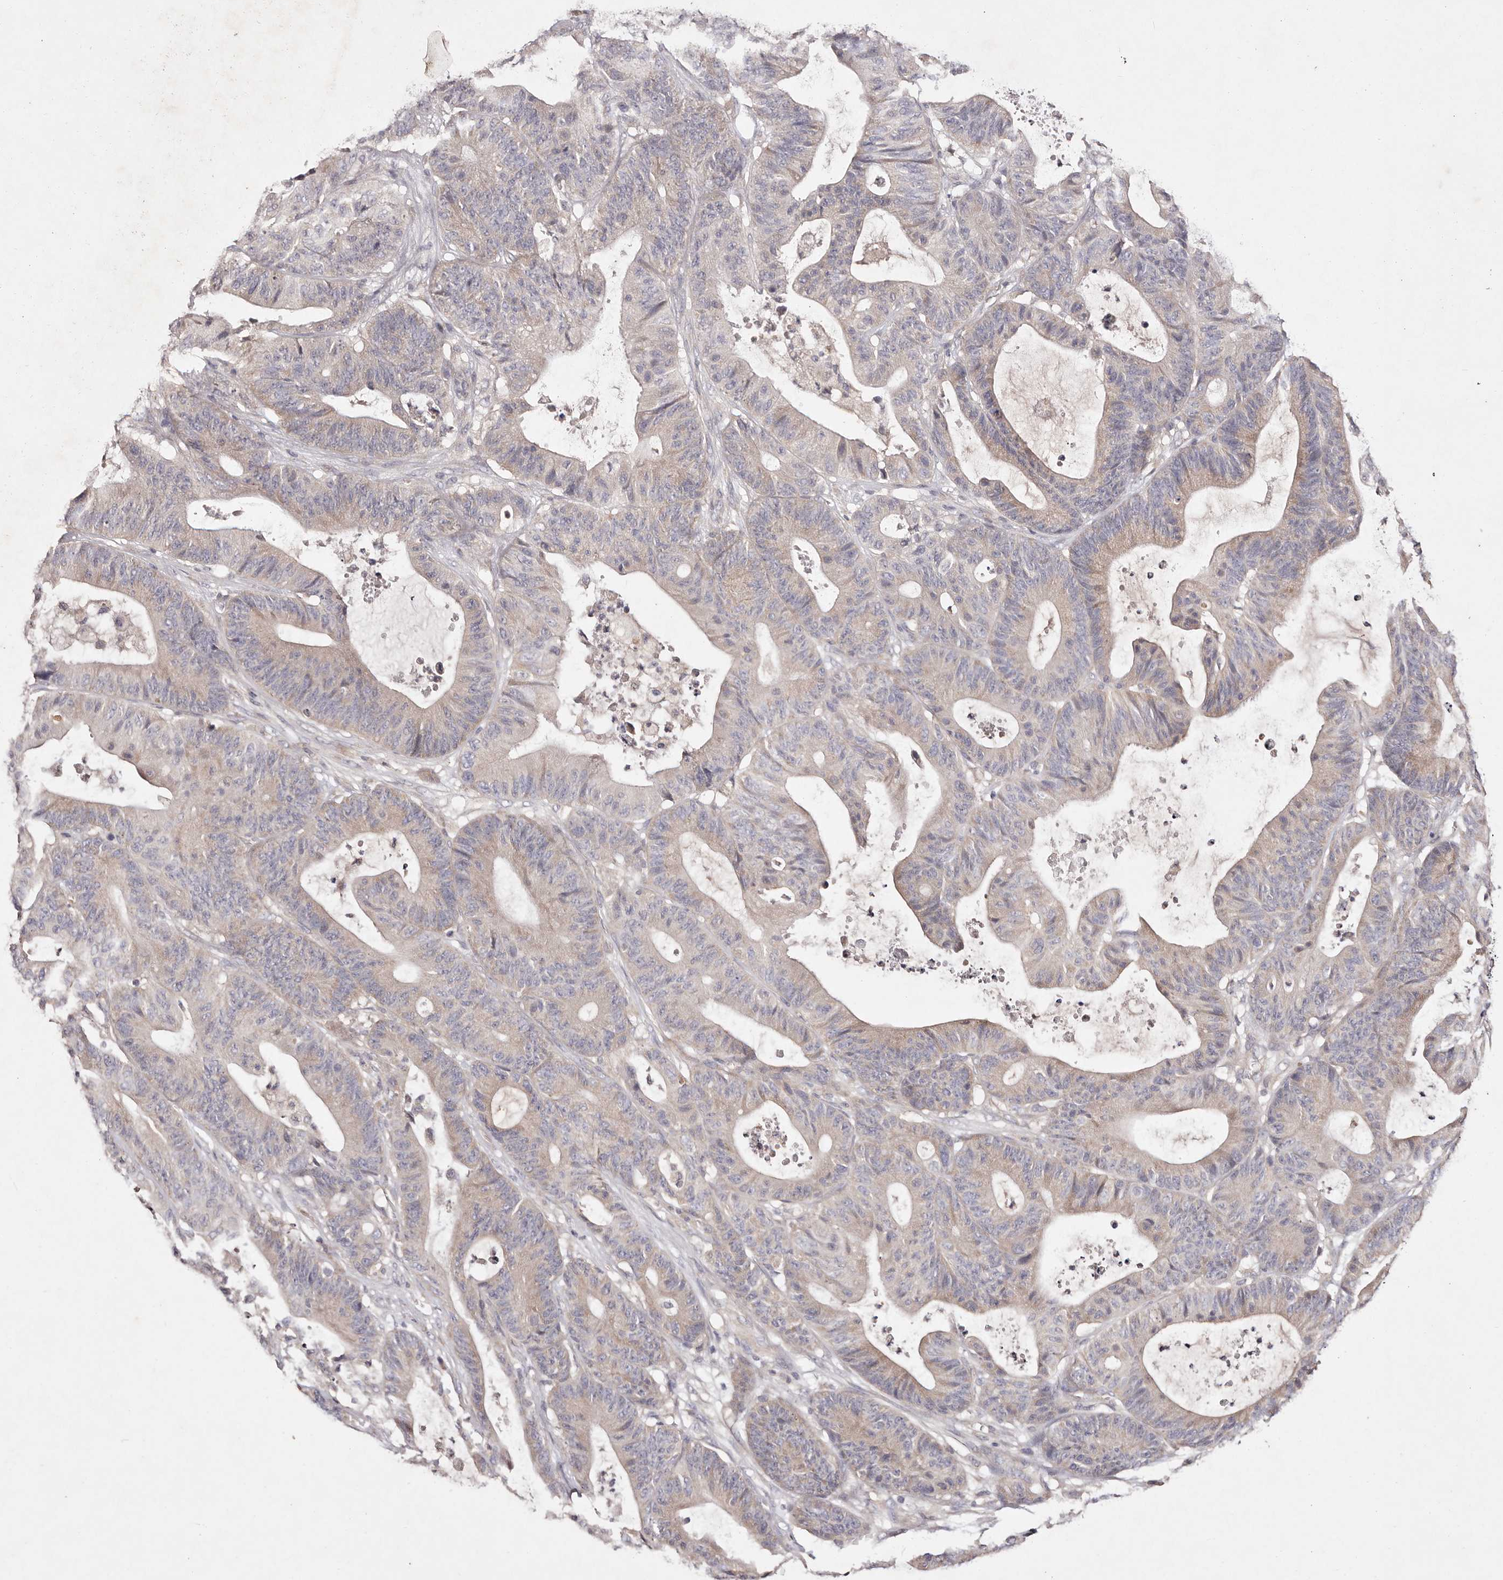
{"staining": {"intensity": "weak", "quantity": "25%-75%", "location": "cytoplasmic/membranous"}, "tissue": "colorectal cancer", "cell_type": "Tumor cells", "image_type": "cancer", "snomed": [{"axis": "morphology", "description": "Adenocarcinoma, NOS"}, {"axis": "topography", "description": "Colon"}], "caption": "Immunohistochemistry micrograph of human colorectal cancer stained for a protein (brown), which demonstrates low levels of weak cytoplasmic/membranous staining in about 25%-75% of tumor cells.", "gene": "TSC2", "patient": {"sex": "female", "age": 84}}